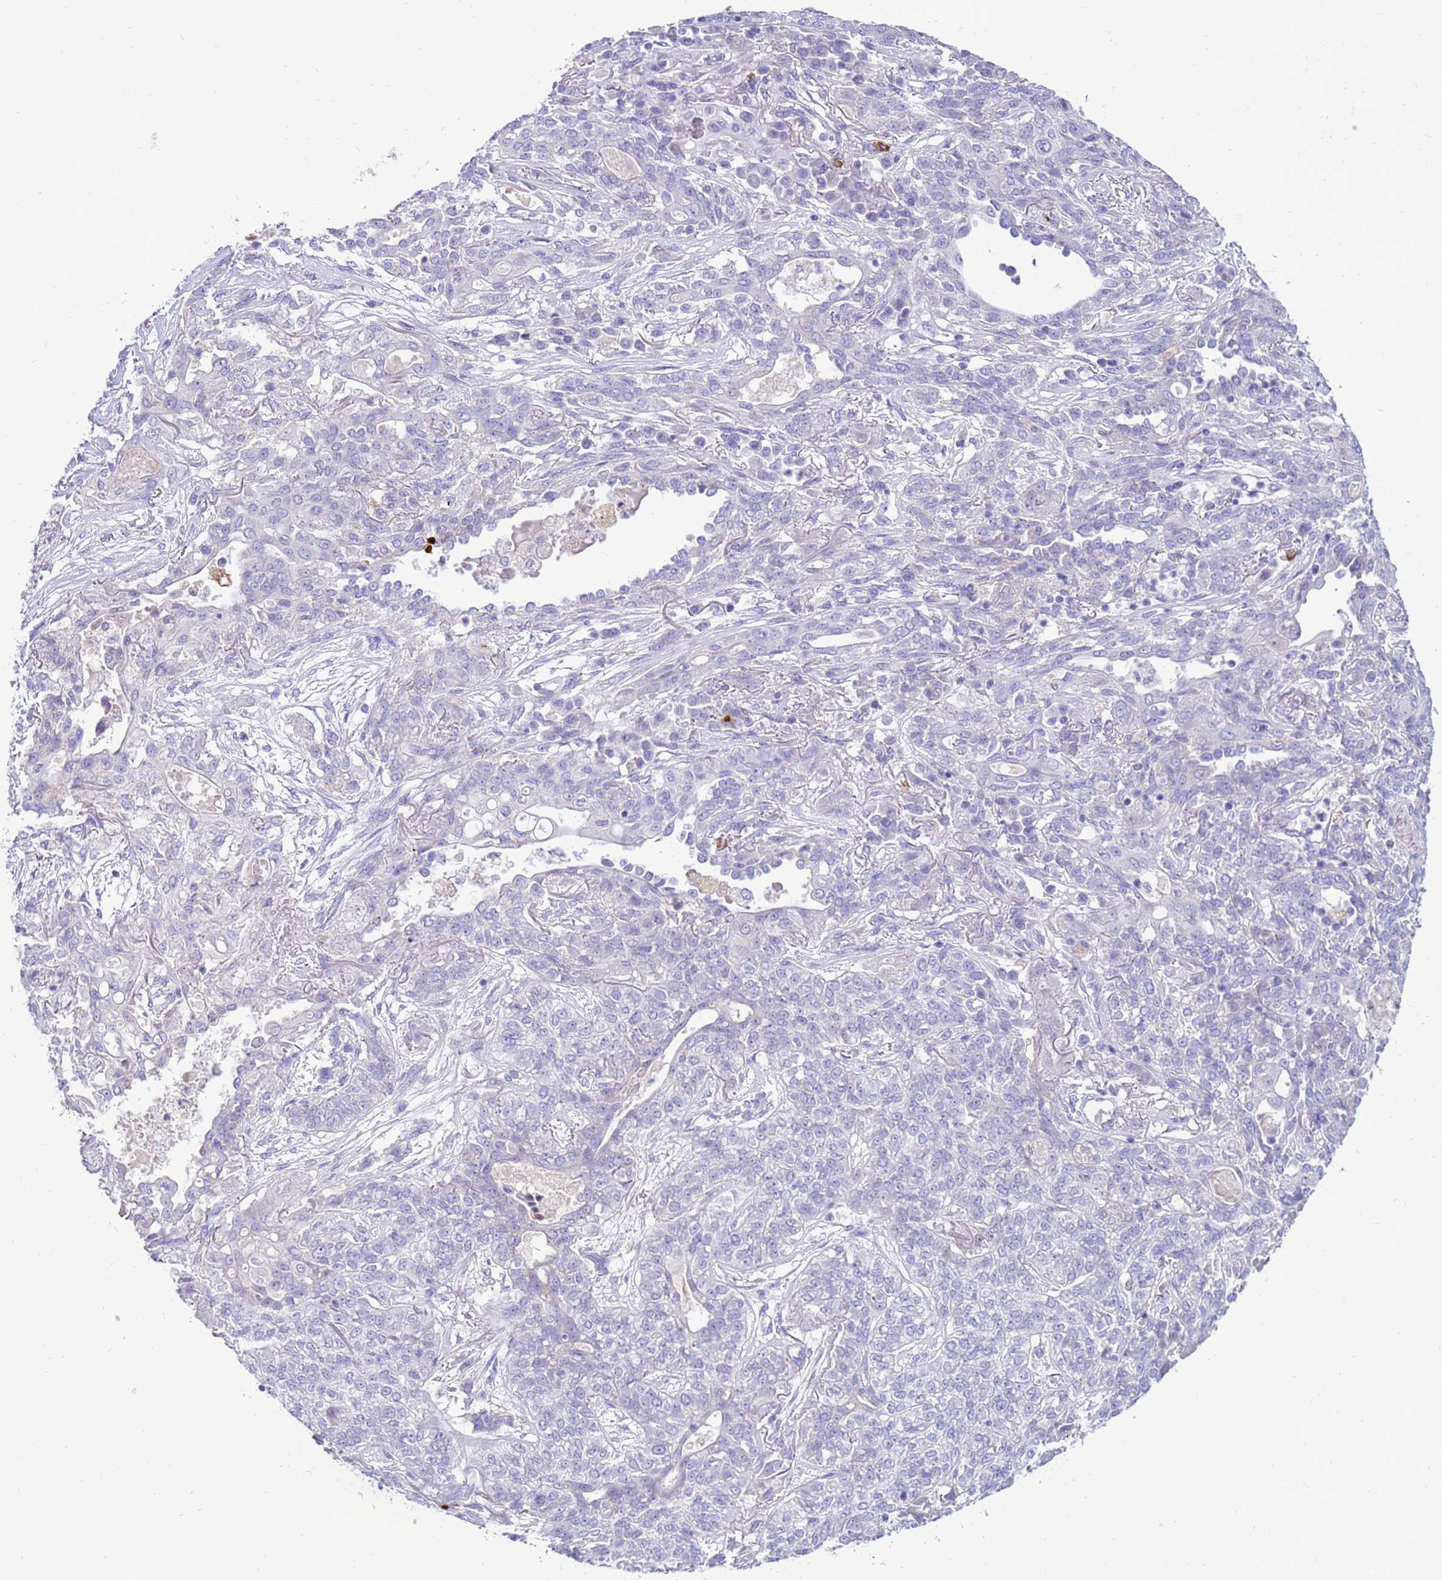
{"staining": {"intensity": "negative", "quantity": "none", "location": "none"}, "tissue": "lung cancer", "cell_type": "Tumor cells", "image_type": "cancer", "snomed": [{"axis": "morphology", "description": "Squamous cell carcinoma, NOS"}, {"axis": "topography", "description": "Lung"}], "caption": "Immunohistochemical staining of lung squamous cell carcinoma displays no significant staining in tumor cells. Brightfield microscopy of immunohistochemistry stained with DAB (brown) and hematoxylin (blue), captured at high magnification.", "gene": "PDE10A", "patient": {"sex": "female", "age": 70}}